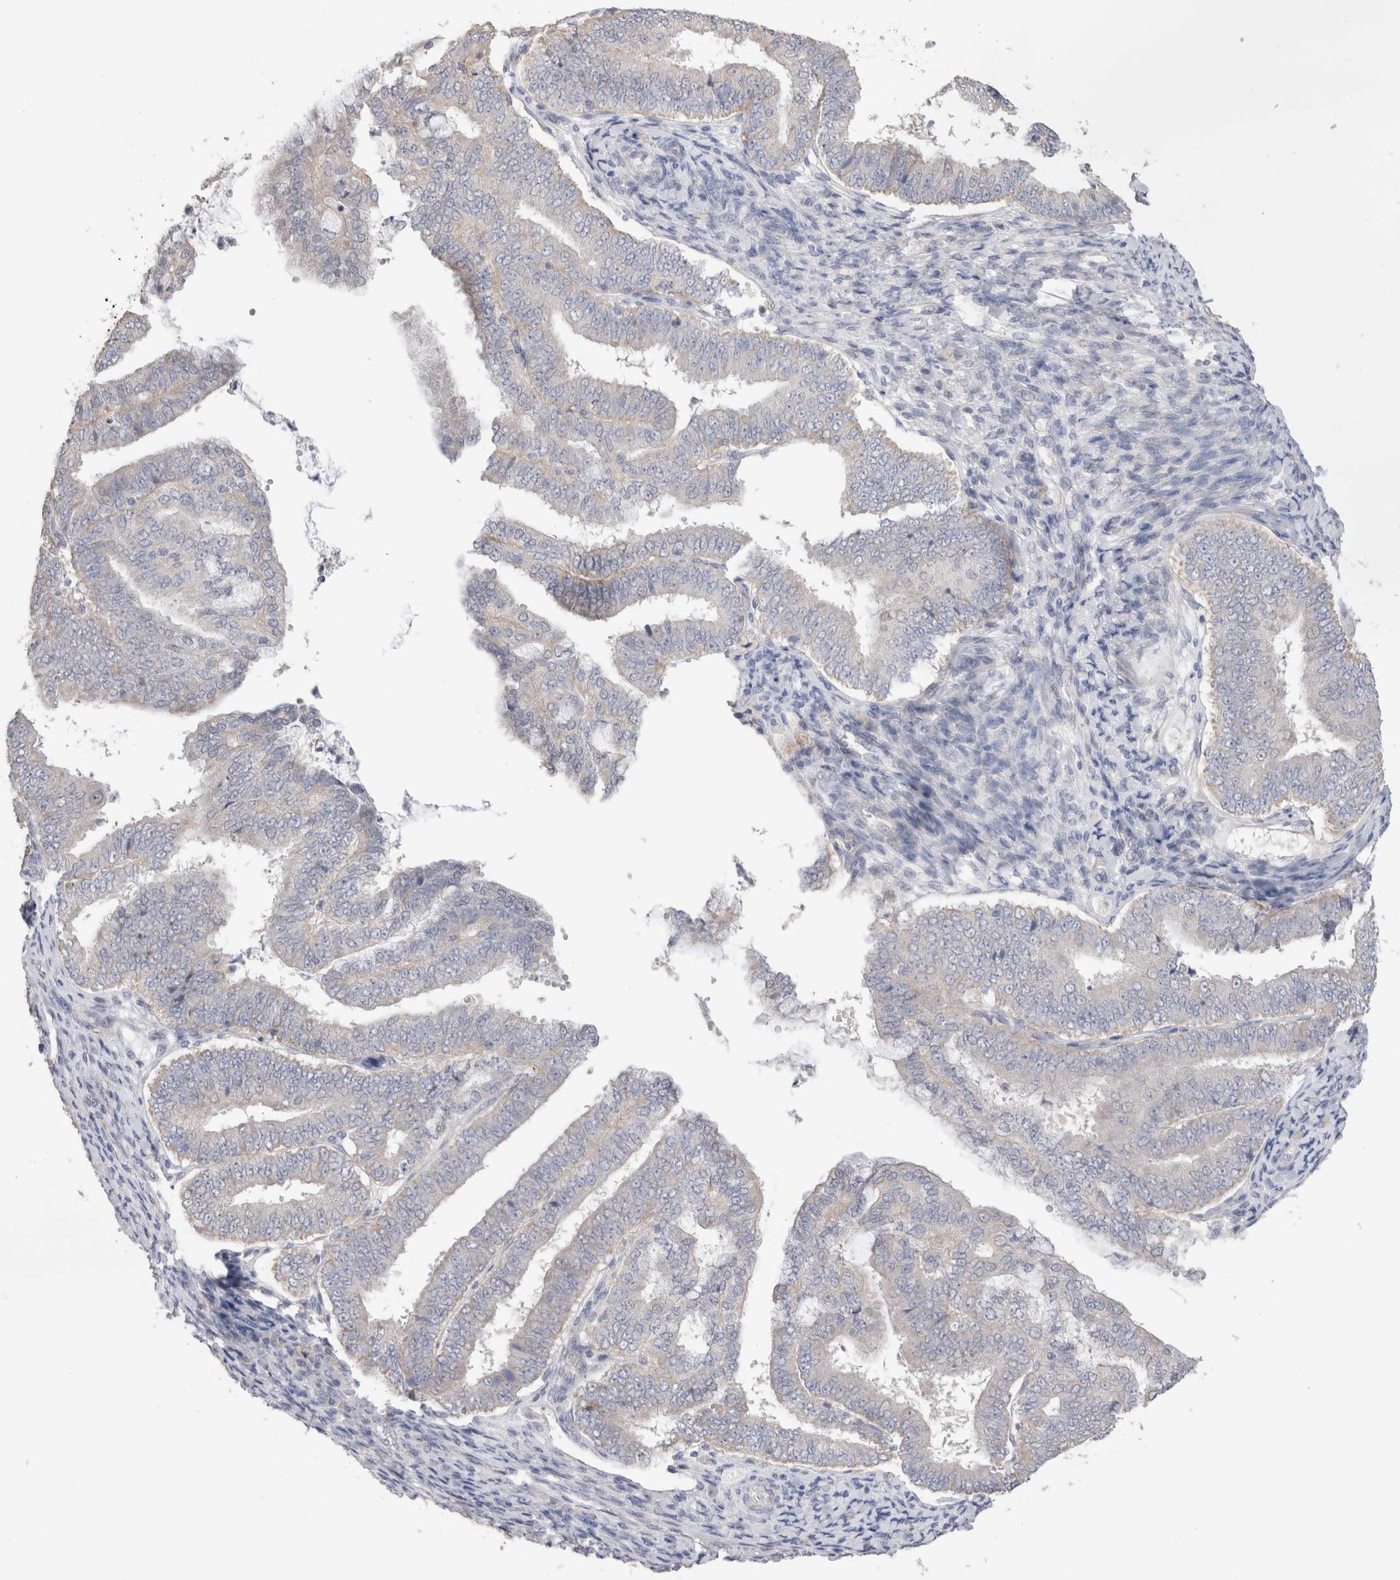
{"staining": {"intensity": "weak", "quantity": "<25%", "location": "cytoplasmic/membranous"}, "tissue": "endometrial cancer", "cell_type": "Tumor cells", "image_type": "cancer", "snomed": [{"axis": "morphology", "description": "Adenocarcinoma, NOS"}, {"axis": "topography", "description": "Endometrium"}], "caption": "Tumor cells show no significant protein positivity in endometrial cancer (adenocarcinoma).", "gene": "DMD", "patient": {"sex": "female", "age": 63}}